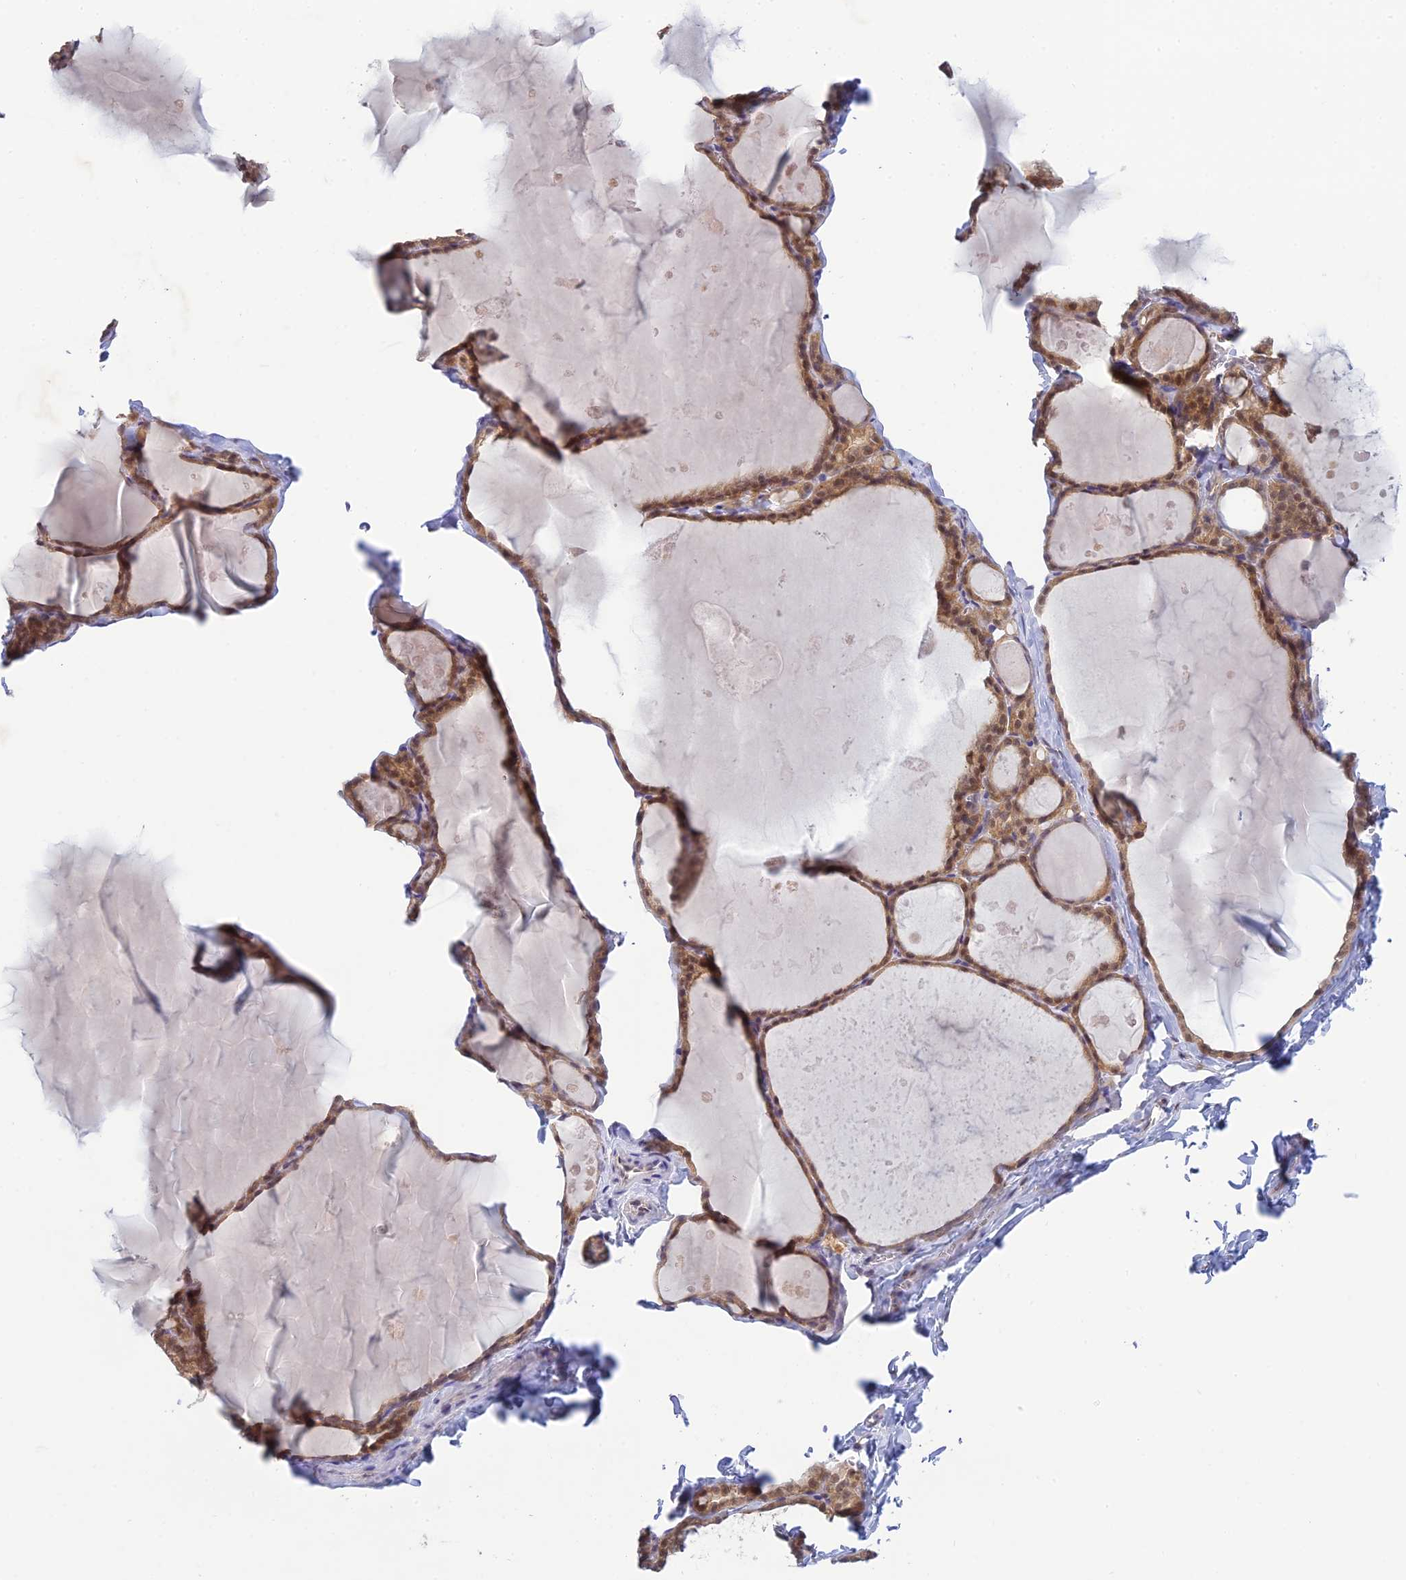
{"staining": {"intensity": "moderate", "quantity": ">75%", "location": "cytoplasmic/membranous,nuclear"}, "tissue": "thyroid gland", "cell_type": "Glandular cells", "image_type": "normal", "snomed": [{"axis": "morphology", "description": "Normal tissue, NOS"}, {"axis": "topography", "description": "Thyroid gland"}], "caption": "Protein analysis of benign thyroid gland shows moderate cytoplasmic/membranous,nuclear expression in approximately >75% of glandular cells. Using DAB (brown) and hematoxylin (blue) stains, captured at high magnification using brightfield microscopy.", "gene": "SKIC8", "patient": {"sex": "male", "age": 56}}